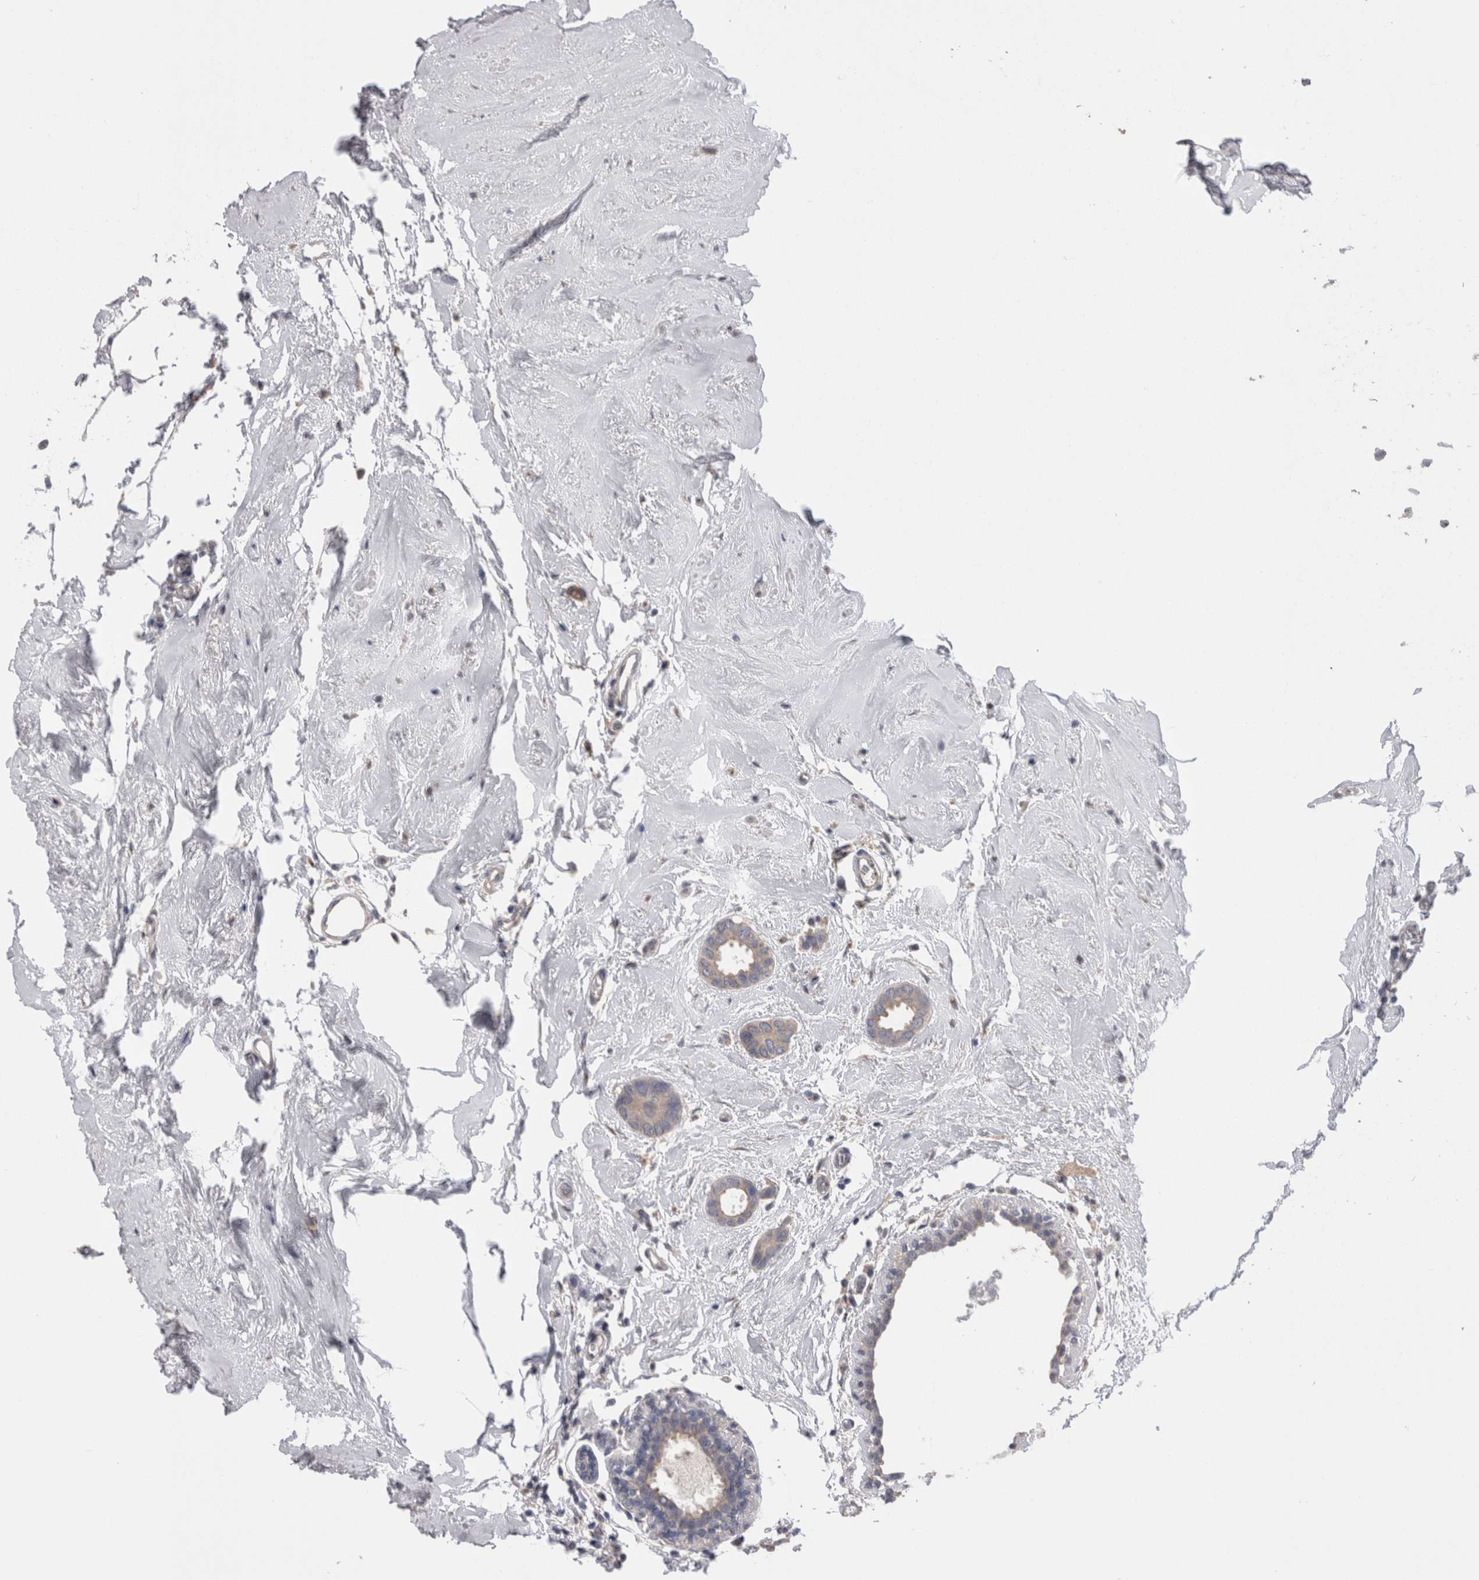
{"staining": {"intensity": "weak", "quantity": "25%-75%", "location": "cytoplasmic/membranous"}, "tissue": "breast cancer", "cell_type": "Tumor cells", "image_type": "cancer", "snomed": [{"axis": "morphology", "description": "Duct carcinoma"}, {"axis": "topography", "description": "Breast"}], "caption": "This histopathology image shows IHC staining of breast cancer, with low weak cytoplasmic/membranous expression in approximately 25%-75% of tumor cells.", "gene": "DCTN6", "patient": {"sex": "female", "age": 55}}